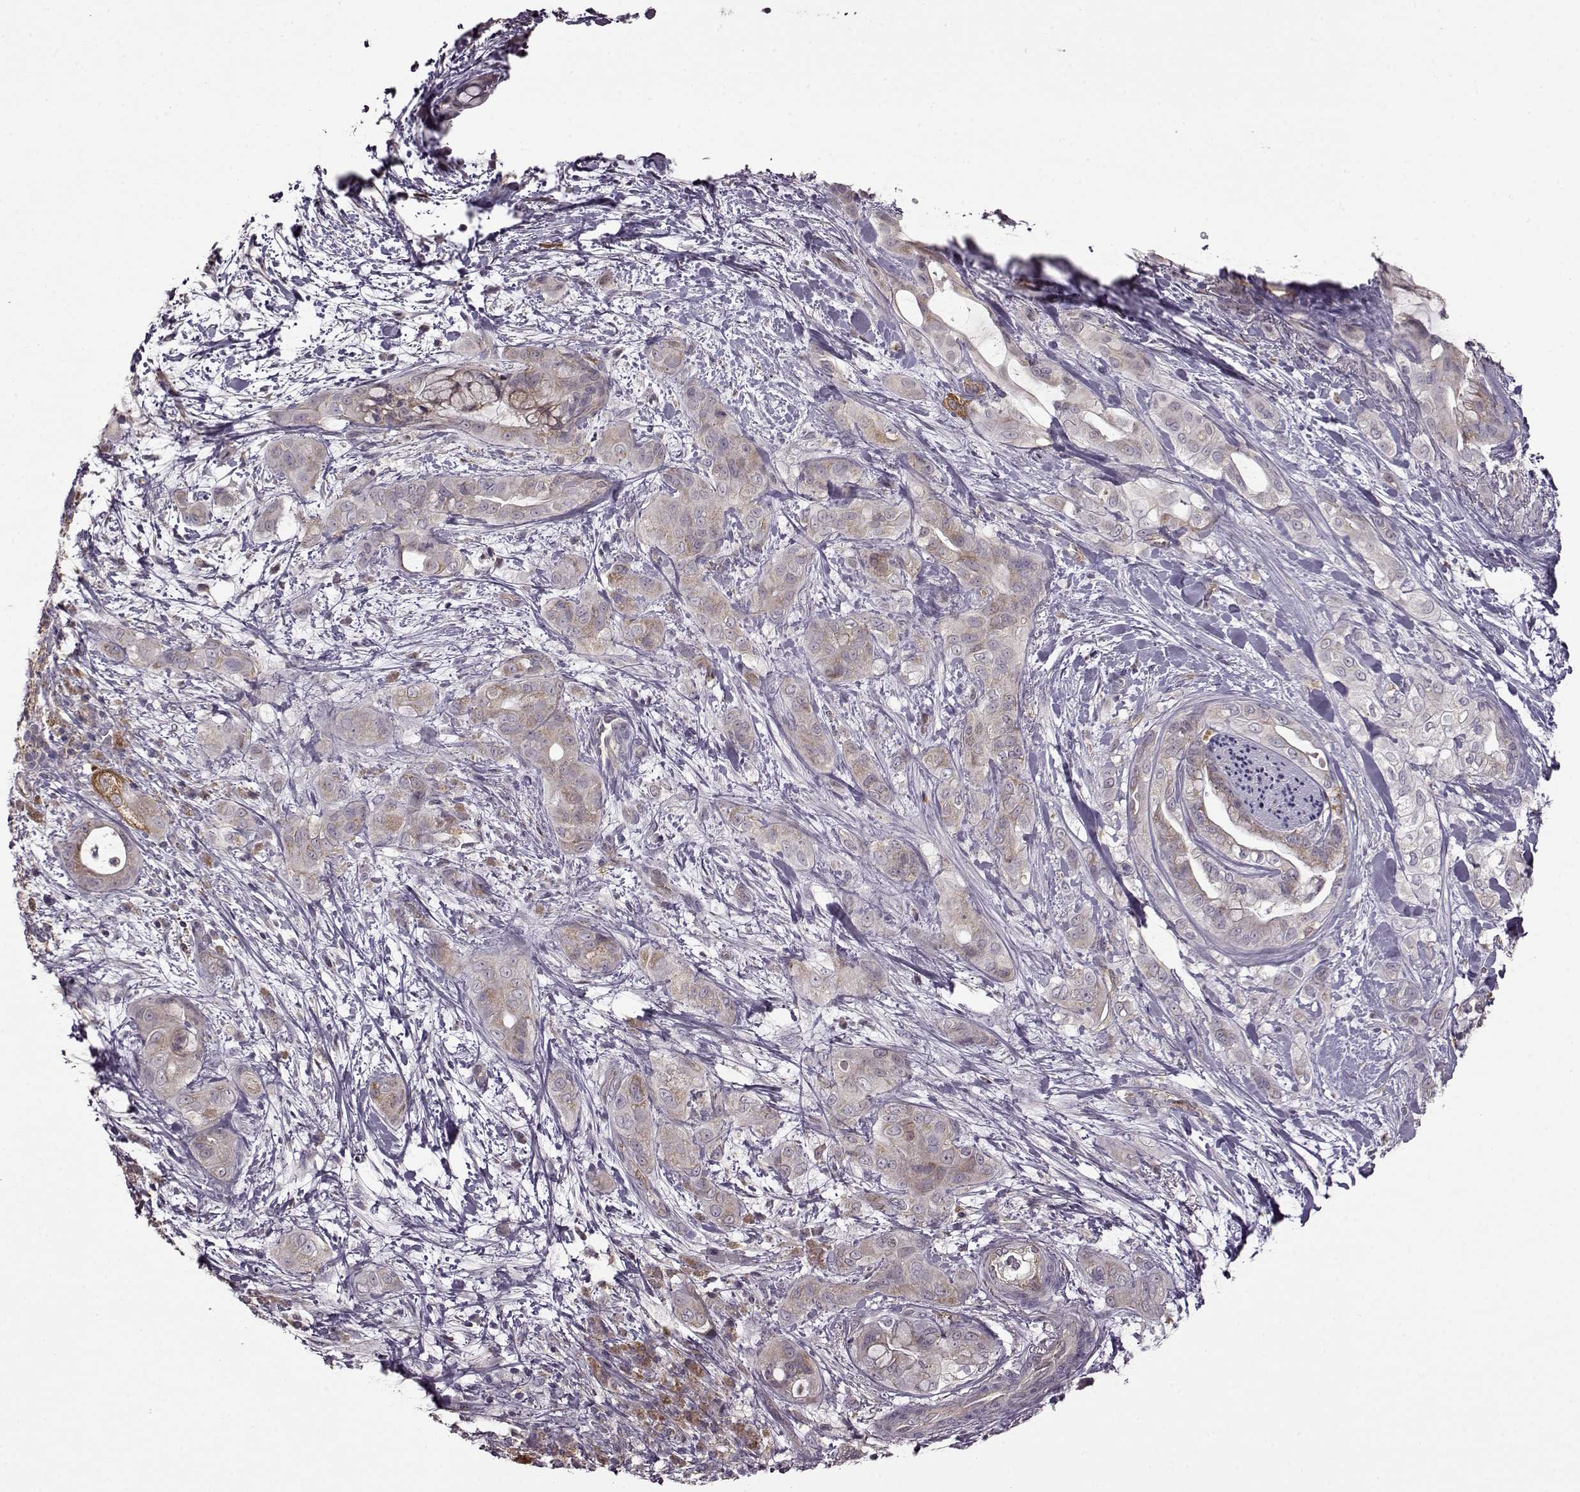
{"staining": {"intensity": "weak", "quantity": "25%-75%", "location": "cytoplasmic/membranous"}, "tissue": "pancreatic cancer", "cell_type": "Tumor cells", "image_type": "cancer", "snomed": [{"axis": "morphology", "description": "Adenocarcinoma, NOS"}, {"axis": "topography", "description": "Pancreas"}], "caption": "Immunohistochemical staining of human pancreatic cancer shows weak cytoplasmic/membranous protein positivity in approximately 25%-75% of tumor cells.", "gene": "MTSS1", "patient": {"sex": "male", "age": 71}}